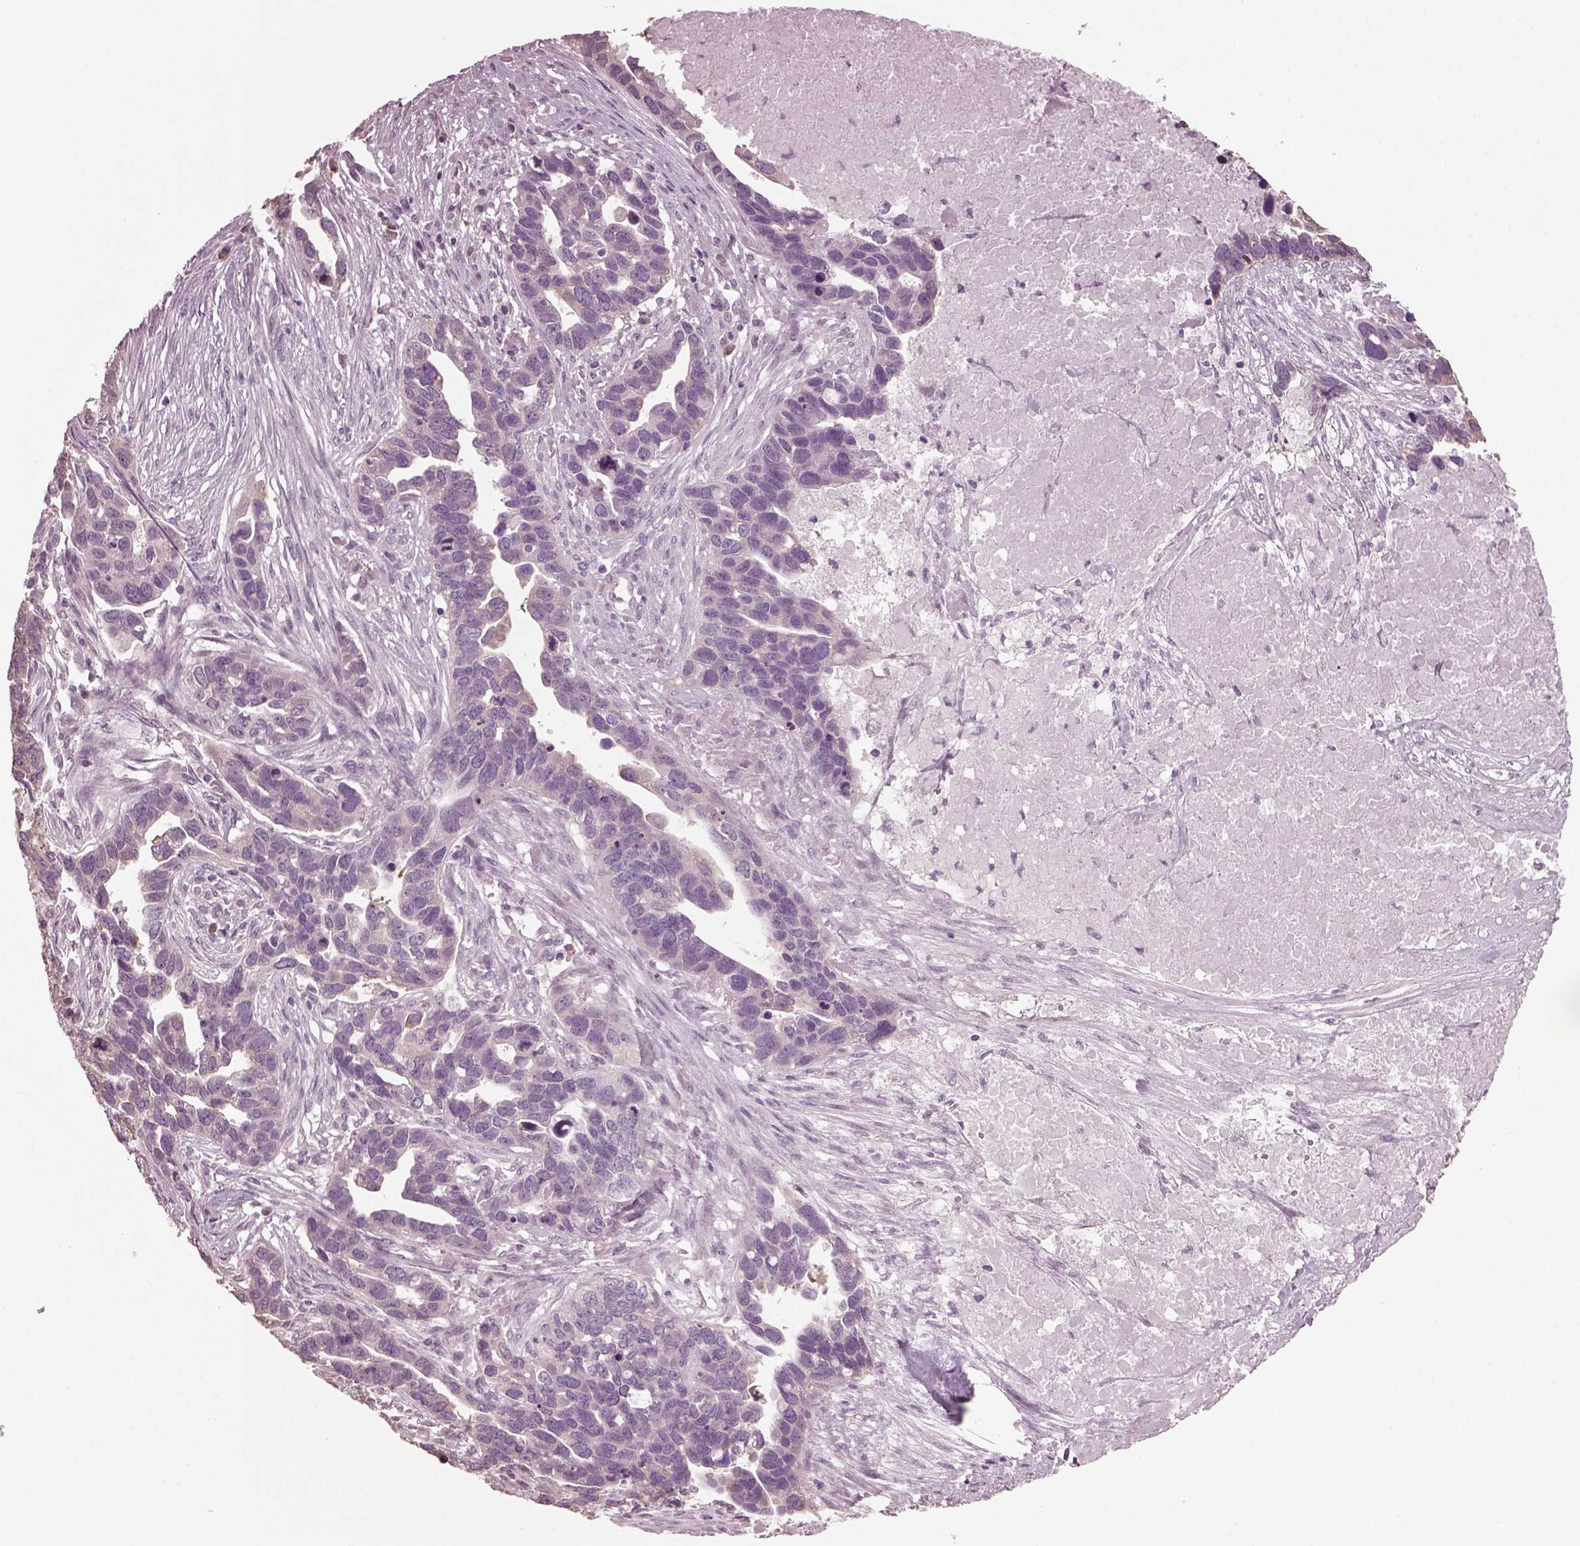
{"staining": {"intensity": "negative", "quantity": "none", "location": "none"}, "tissue": "ovarian cancer", "cell_type": "Tumor cells", "image_type": "cancer", "snomed": [{"axis": "morphology", "description": "Cystadenocarcinoma, serous, NOS"}, {"axis": "topography", "description": "Ovary"}], "caption": "High power microscopy image of an immunohistochemistry micrograph of ovarian serous cystadenocarcinoma, revealing no significant staining in tumor cells.", "gene": "CABP5", "patient": {"sex": "female", "age": 54}}